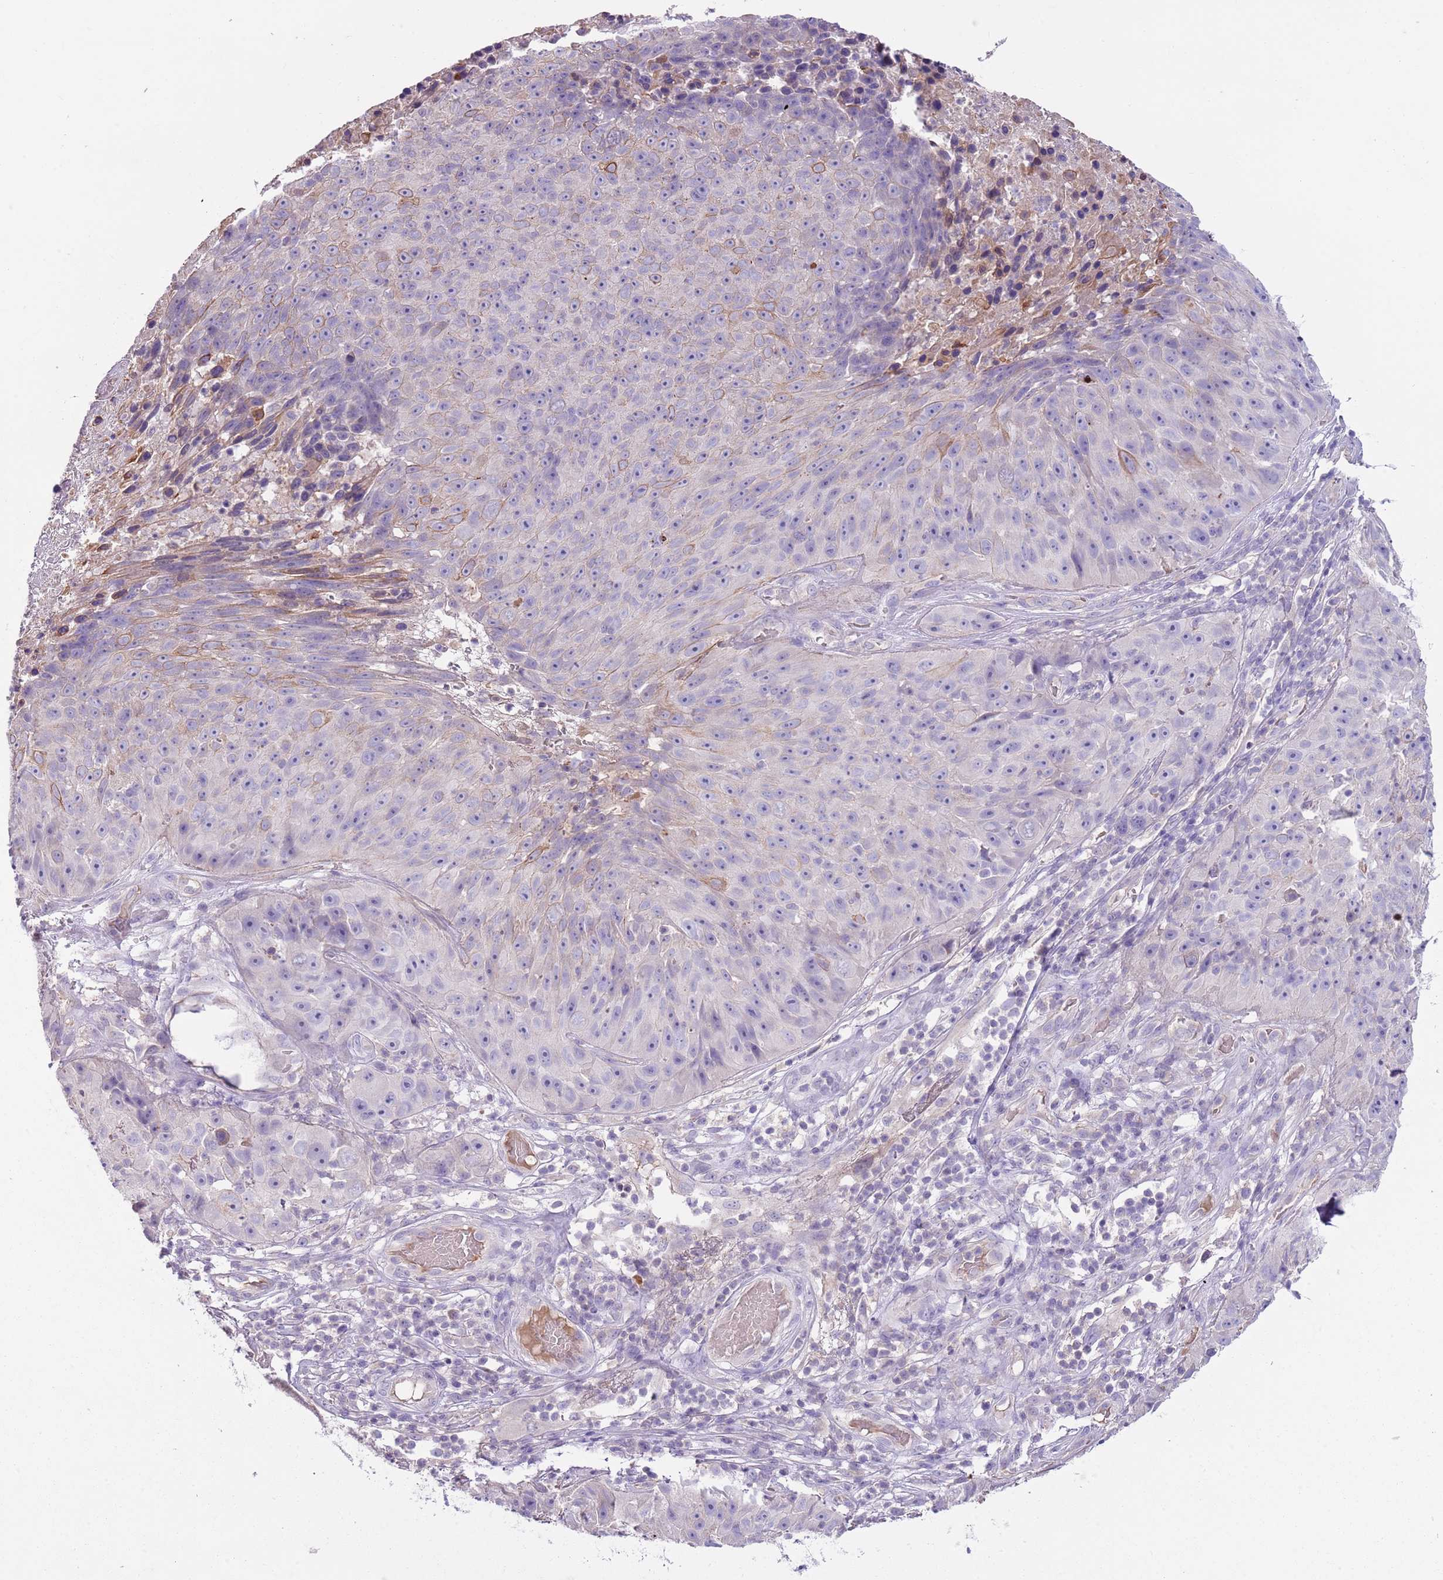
{"staining": {"intensity": "weak", "quantity": "<25%", "location": "cytoplasmic/membranous"}, "tissue": "skin cancer", "cell_type": "Tumor cells", "image_type": "cancer", "snomed": [{"axis": "morphology", "description": "Squamous cell carcinoma, NOS"}, {"axis": "topography", "description": "Skin"}], "caption": "The micrograph exhibits no significant staining in tumor cells of skin squamous cell carcinoma.", "gene": "HES3", "patient": {"sex": "female", "age": 87}}